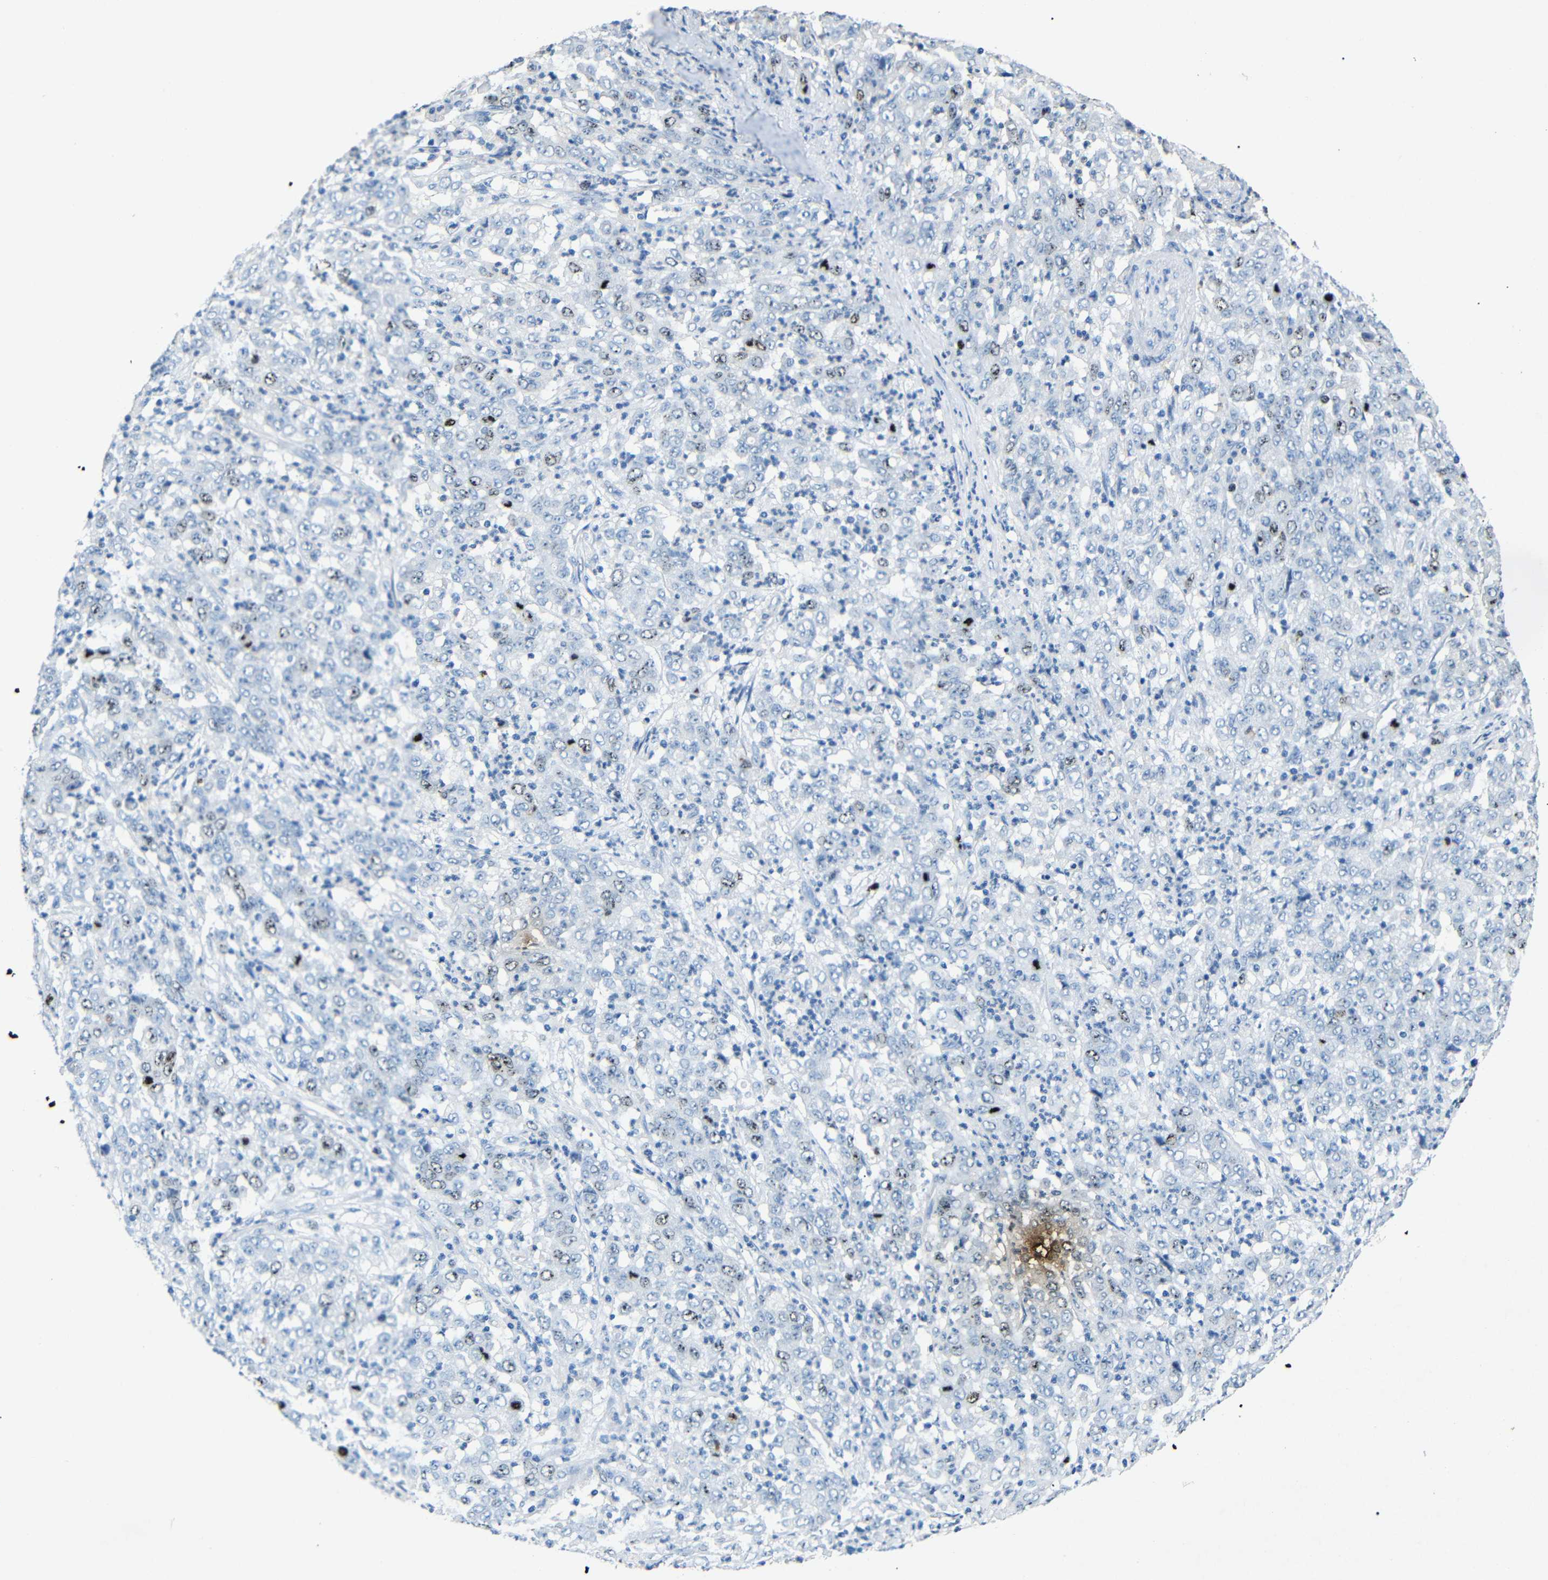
{"staining": {"intensity": "weak", "quantity": "<25%", "location": "nuclear"}, "tissue": "stomach cancer", "cell_type": "Tumor cells", "image_type": "cancer", "snomed": [{"axis": "morphology", "description": "Adenocarcinoma, NOS"}, {"axis": "topography", "description": "Stomach, lower"}], "caption": "DAB (3,3'-diaminobenzidine) immunohistochemical staining of human stomach cancer demonstrates no significant expression in tumor cells.", "gene": "INCENP", "patient": {"sex": "female", "age": 71}}